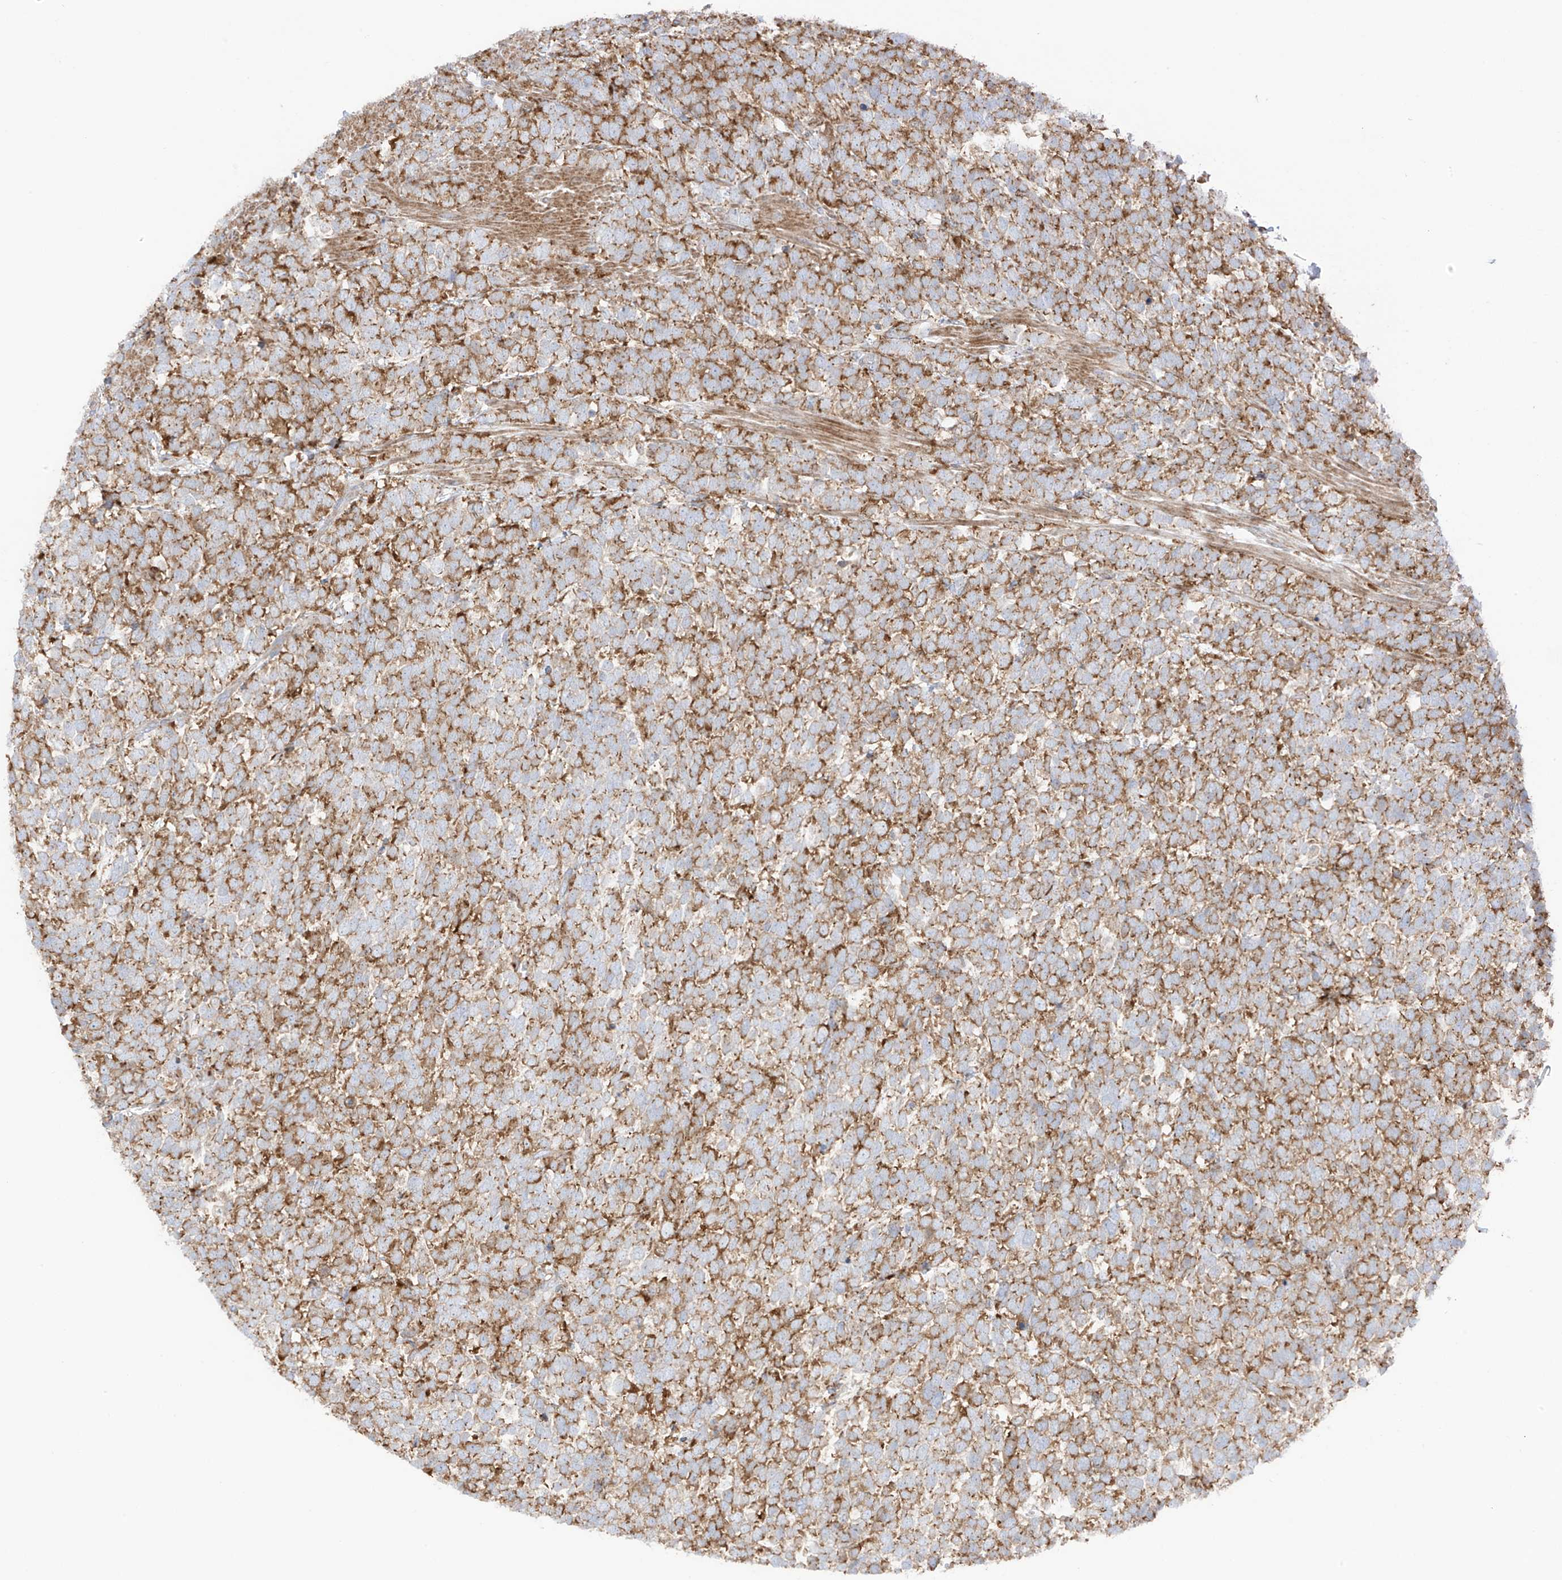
{"staining": {"intensity": "strong", "quantity": ">75%", "location": "cytoplasmic/membranous"}, "tissue": "urothelial cancer", "cell_type": "Tumor cells", "image_type": "cancer", "snomed": [{"axis": "morphology", "description": "Urothelial carcinoma, High grade"}, {"axis": "topography", "description": "Urinary bladder"}], "caption": "This histopathology image reveals immunohistochemistry (IHC) staining of human high-grade urothelial carcinoma, with high strong cytoplasmic/membranous staining in about >75% of tumor cells.", "gene": "XKR3", "patient": {"sex": "female", "age": 82}}